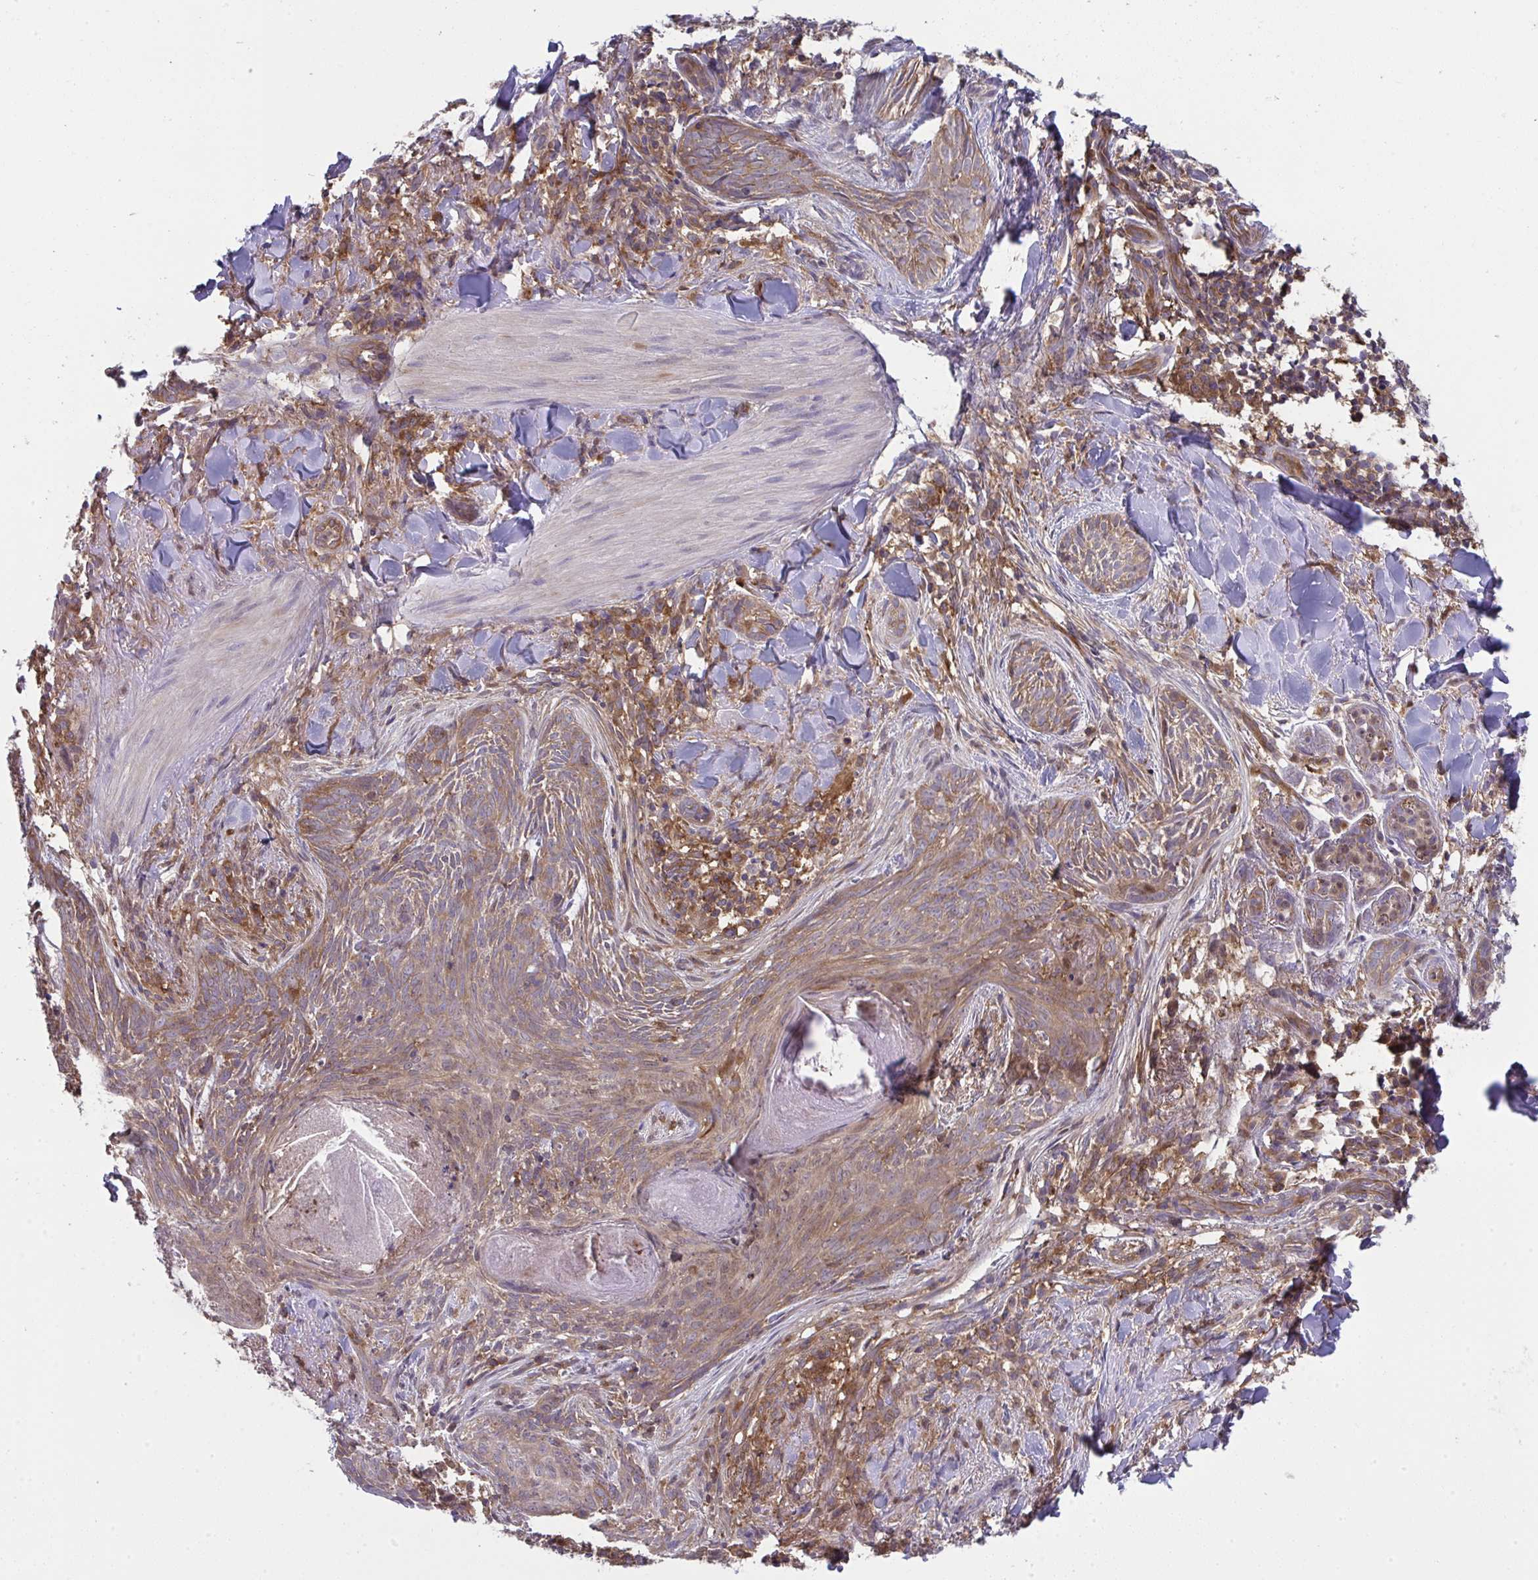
{"staining": {"intensity": "moderate", "quantity": ">75%", "location": "cytoplasmic/membranous"}, "tissue": "skin cancer", "cell_type": "Tumor cells", "image_type": "cancer", "snomed": [{"axis": "morphology", "description": "Basal cell carcinoma"}, {"axis": "topography", "description": "Skin"}], "caption": "An image of human skin cancer (basal cell carcinoma) stained for a protein demonstrates moderate cytoplasmic/membranous brown staining in tumor cells. (DAB (3,3'-diaminobenzidine) IHC with brightfield microscopy, high magnification).", "gene": "ALDH16A1", "patient": {"sex": "female", "age": 93}}